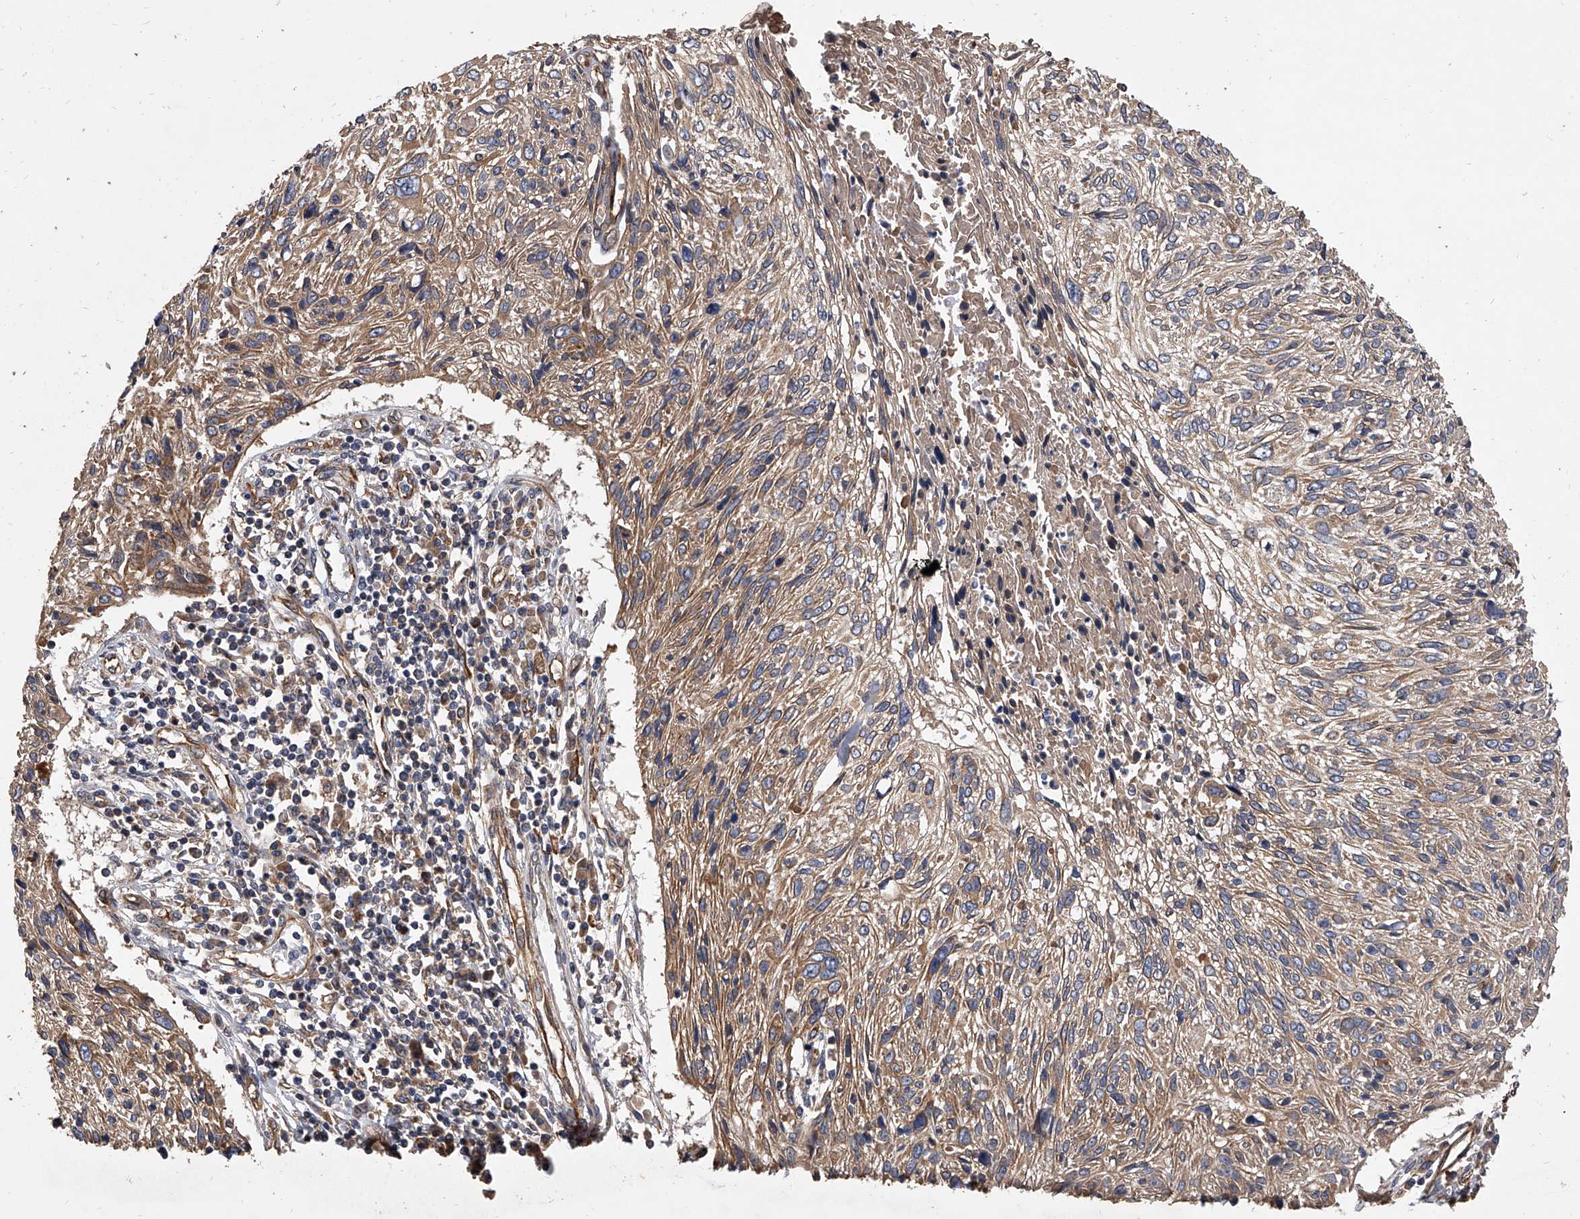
{"staining": {"intensity": "weak", "quantity": ">75%", "location": "cytoplasmic/membranous"}, "tissue": "cervical cancer", "cell_type": "Tumor cells", "image_type": "cancer", "snomed": [{"axis": "morphology", "description": "Squamous cell carcinoma, NOS"}, {"axis": "topography", "description": "Cervix"}], "caption": "Cervical squamous cell carcinoma was stained to show a protein in brown. There is low levels of weak cytoplasmic/membranous staining in about >75% of tumor cells. (brown staining indicates protein expression, while blue staining denotes nuclei).", "gene": "EXOC4", "patient": {"sex": "female", "age": 51}}